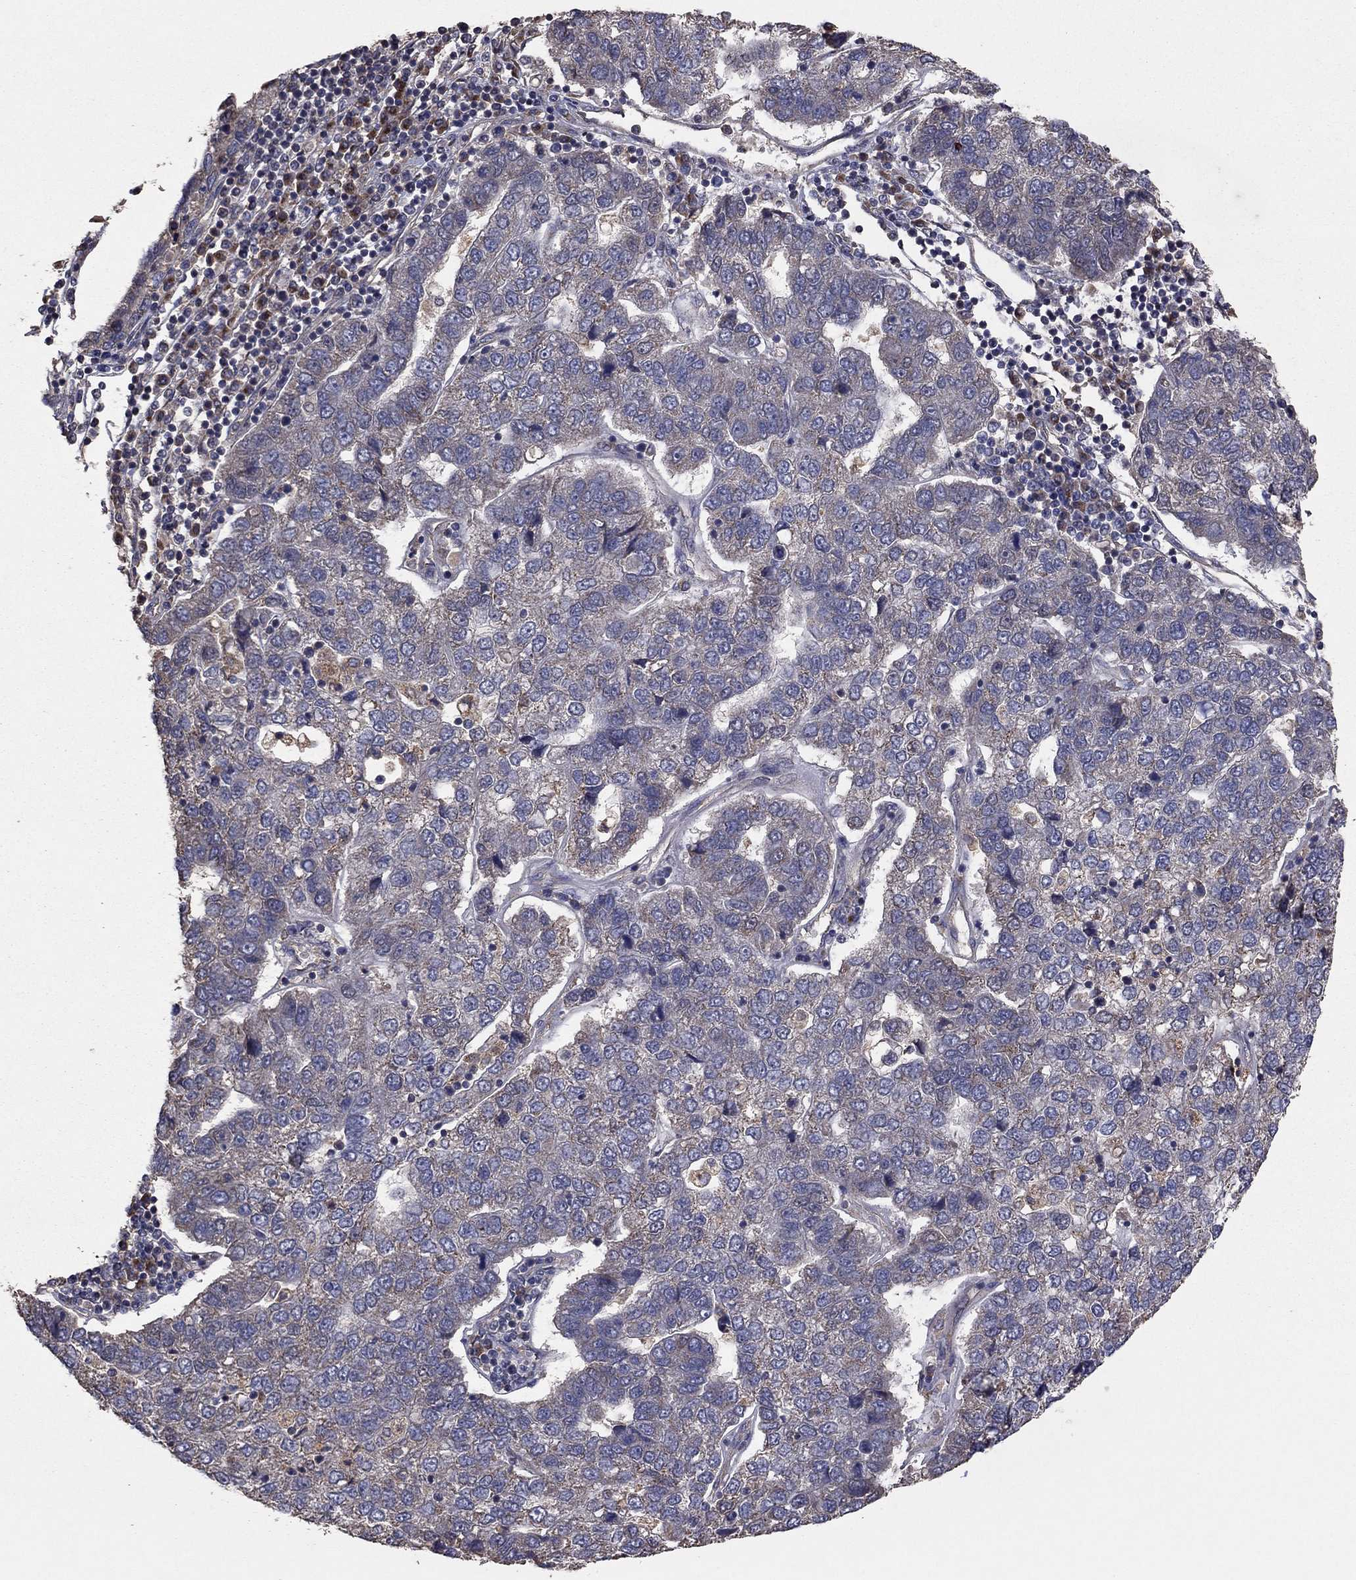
{"staining": {"intensity": "negative", "quantity": "none", "location": "none"}, "tissue": "pancreatic cancer", "cell_type": "Tumor cells", "image_type": "cancer", "snomed": [{"axis": "morphology", "description": "Adenocarcinoma, NOS"}, {"axis": "topography", "description": "Pancreas"}], "caption": "Image shows no protein staining in tumor cells of pancreatic cancer tissue.", "gene": "FLT4", "patient": {"sex": "female", "age": 61}}